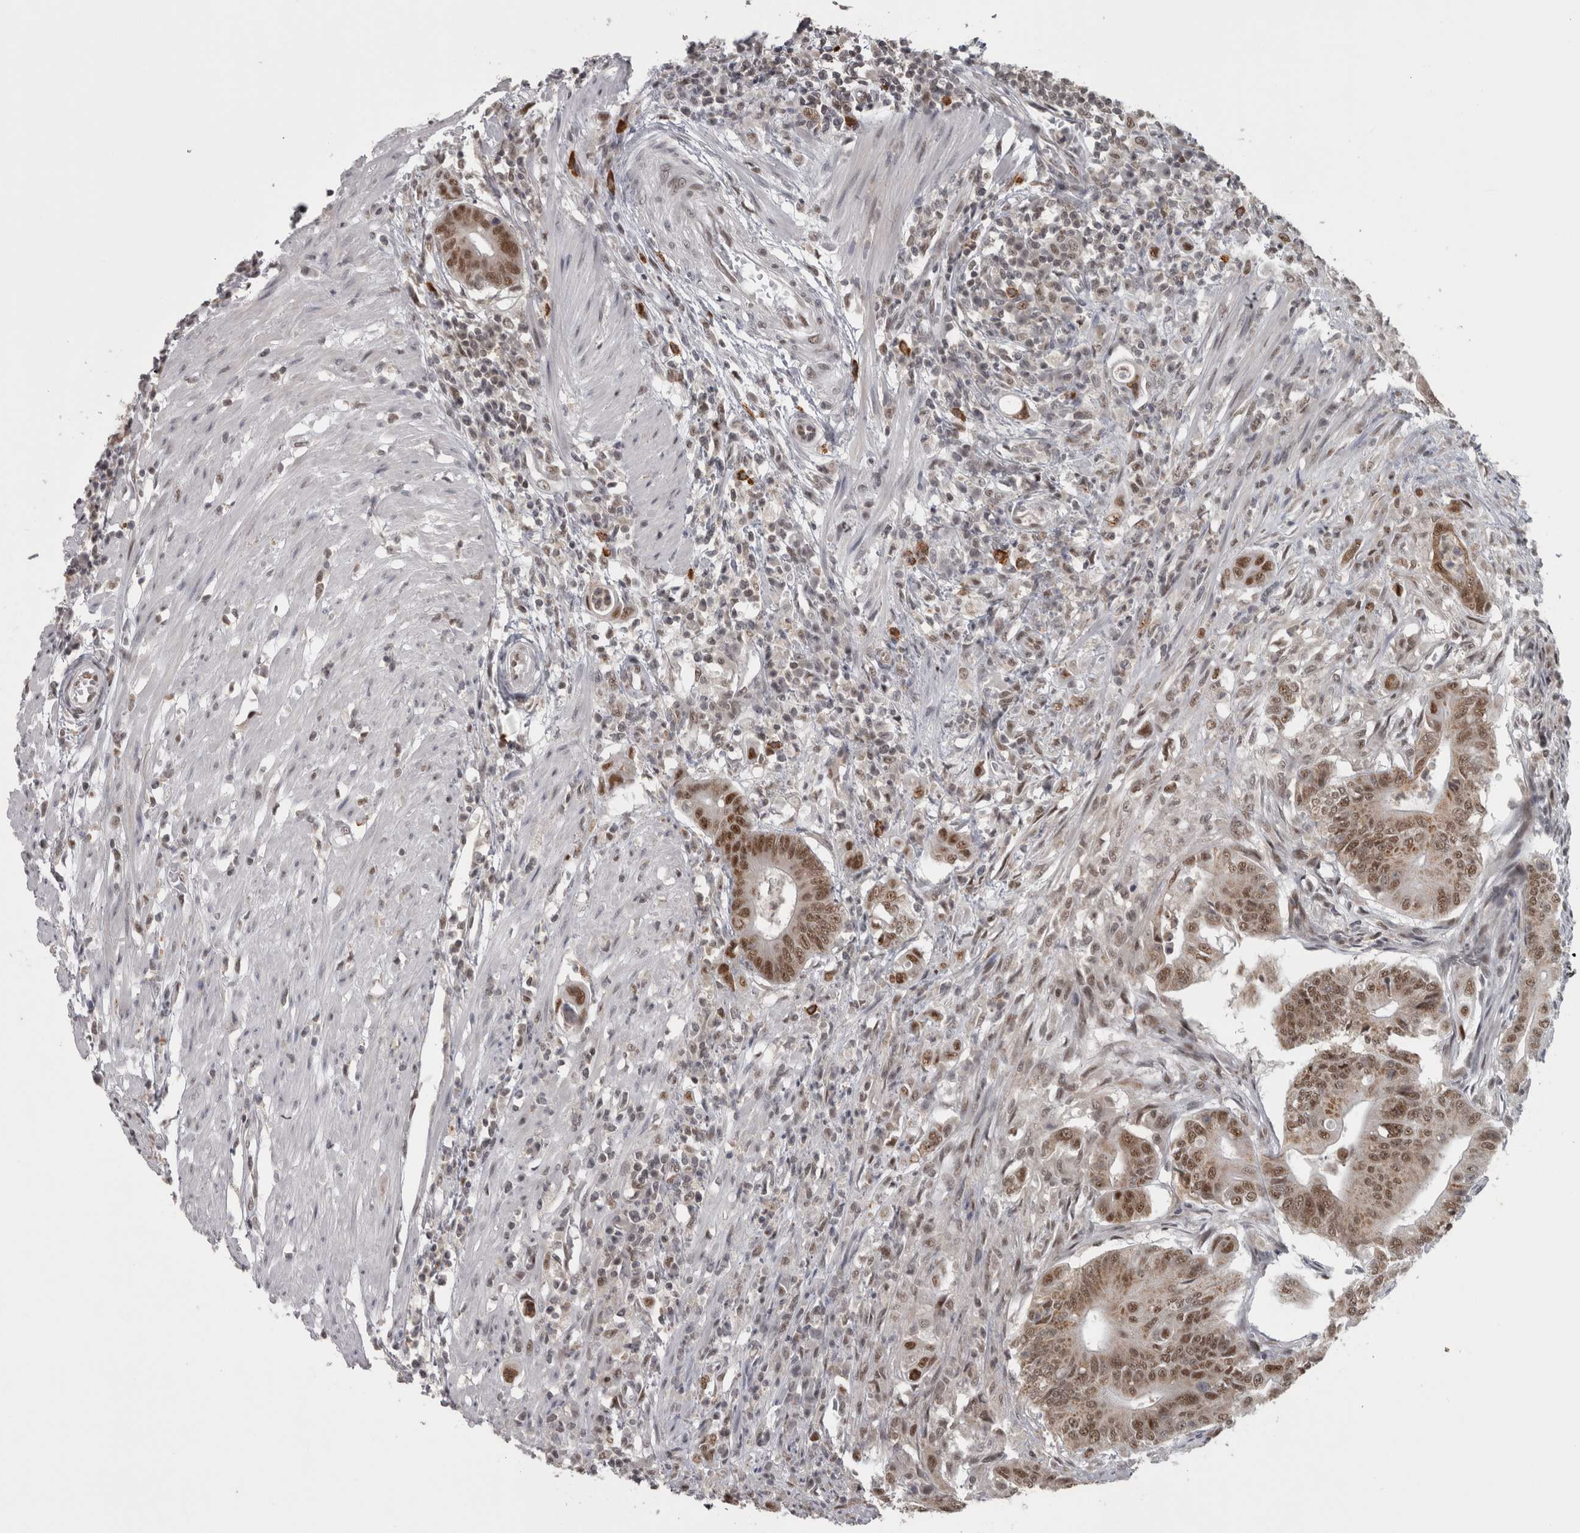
{"staining": {"intensity": "moderate", "quantity": ">75%", "location": "cytoplasmic/membranous,nuclear"}, "tissue": "colorectal cancer", "cell_type": "Tumor cells", "image_type": "cancer", "snomed": [{"axis": "morphology", "description": "Adenoma, NOS"}, {"axis": "morphology", "description": "Adenocarcinoma, NOS"}, {"axis": "topography", "description": "Colon"}], "caption": "A micrograph of human colorectal cancer (adenocarcinoma) stained for a protein exhibits moderate cytoplasmic/membranous and nuclear brown staining in tumor cells.", "gene": "MICU3", "patient": {"sex": "male", "age": 79}}